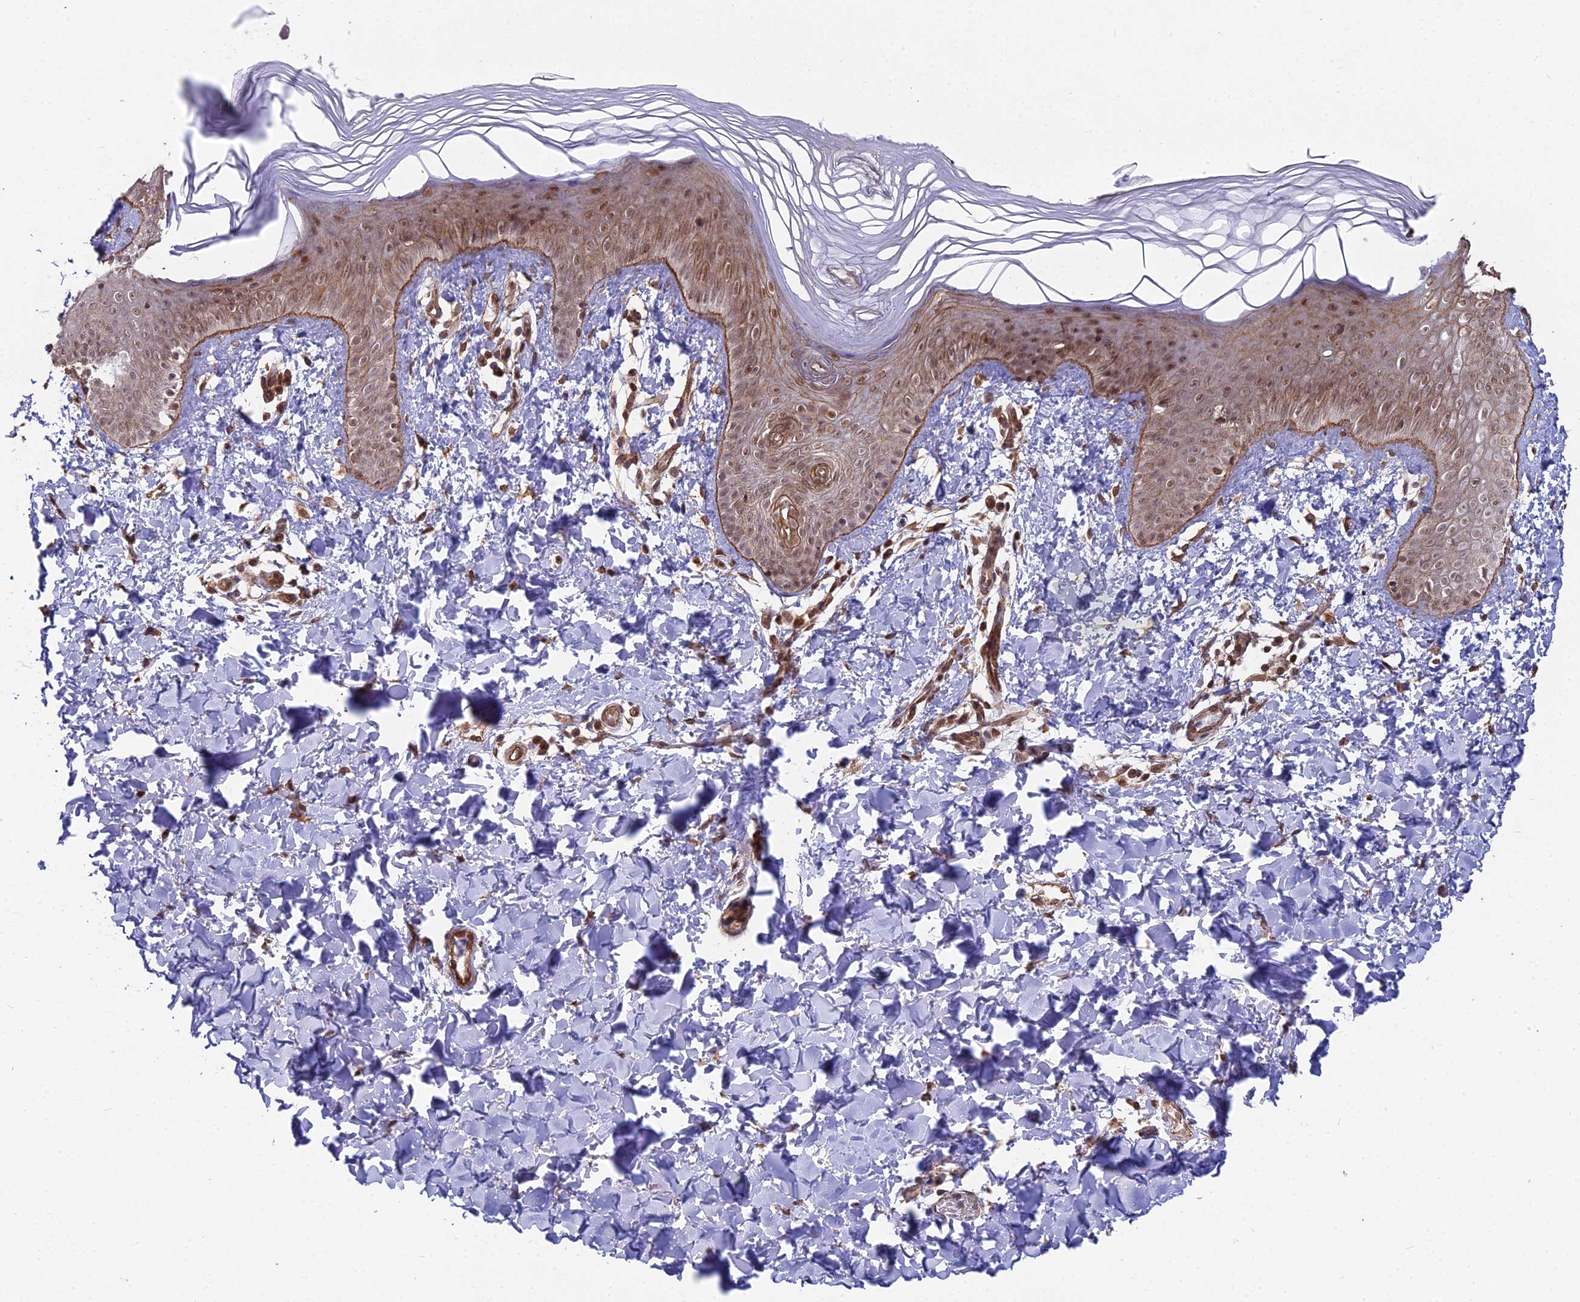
{"staining": {"intensity": "moderate", "quantity": ">75%", "location": "cytoplasmic/membranous,nuclear"}, "tissue": "skin", "cell_type": "Epidermal cells", "image_type": "normal", "snomed": [{"axis": "morphology", "description": "Normal tissue, NOS"}, {"axis": "morphology", "description": "Inflammation, NOS"}, {"axis": "topography", "description": "Soft tissue"}, {"axis": "topography", "description": "Anal"}], "caption": "A photomicrograph of skin stained for a protein exhibits moderate cytoplasmic/membranous,nuclear brown staining in epidermal cells. The protein of interest is stained brown, and the nuclei are stained in blue (DAB IHC with brightfield microscopy, high magnification).", "gene": "YJU2", "patient": {"sex": "female", "age": 15}}